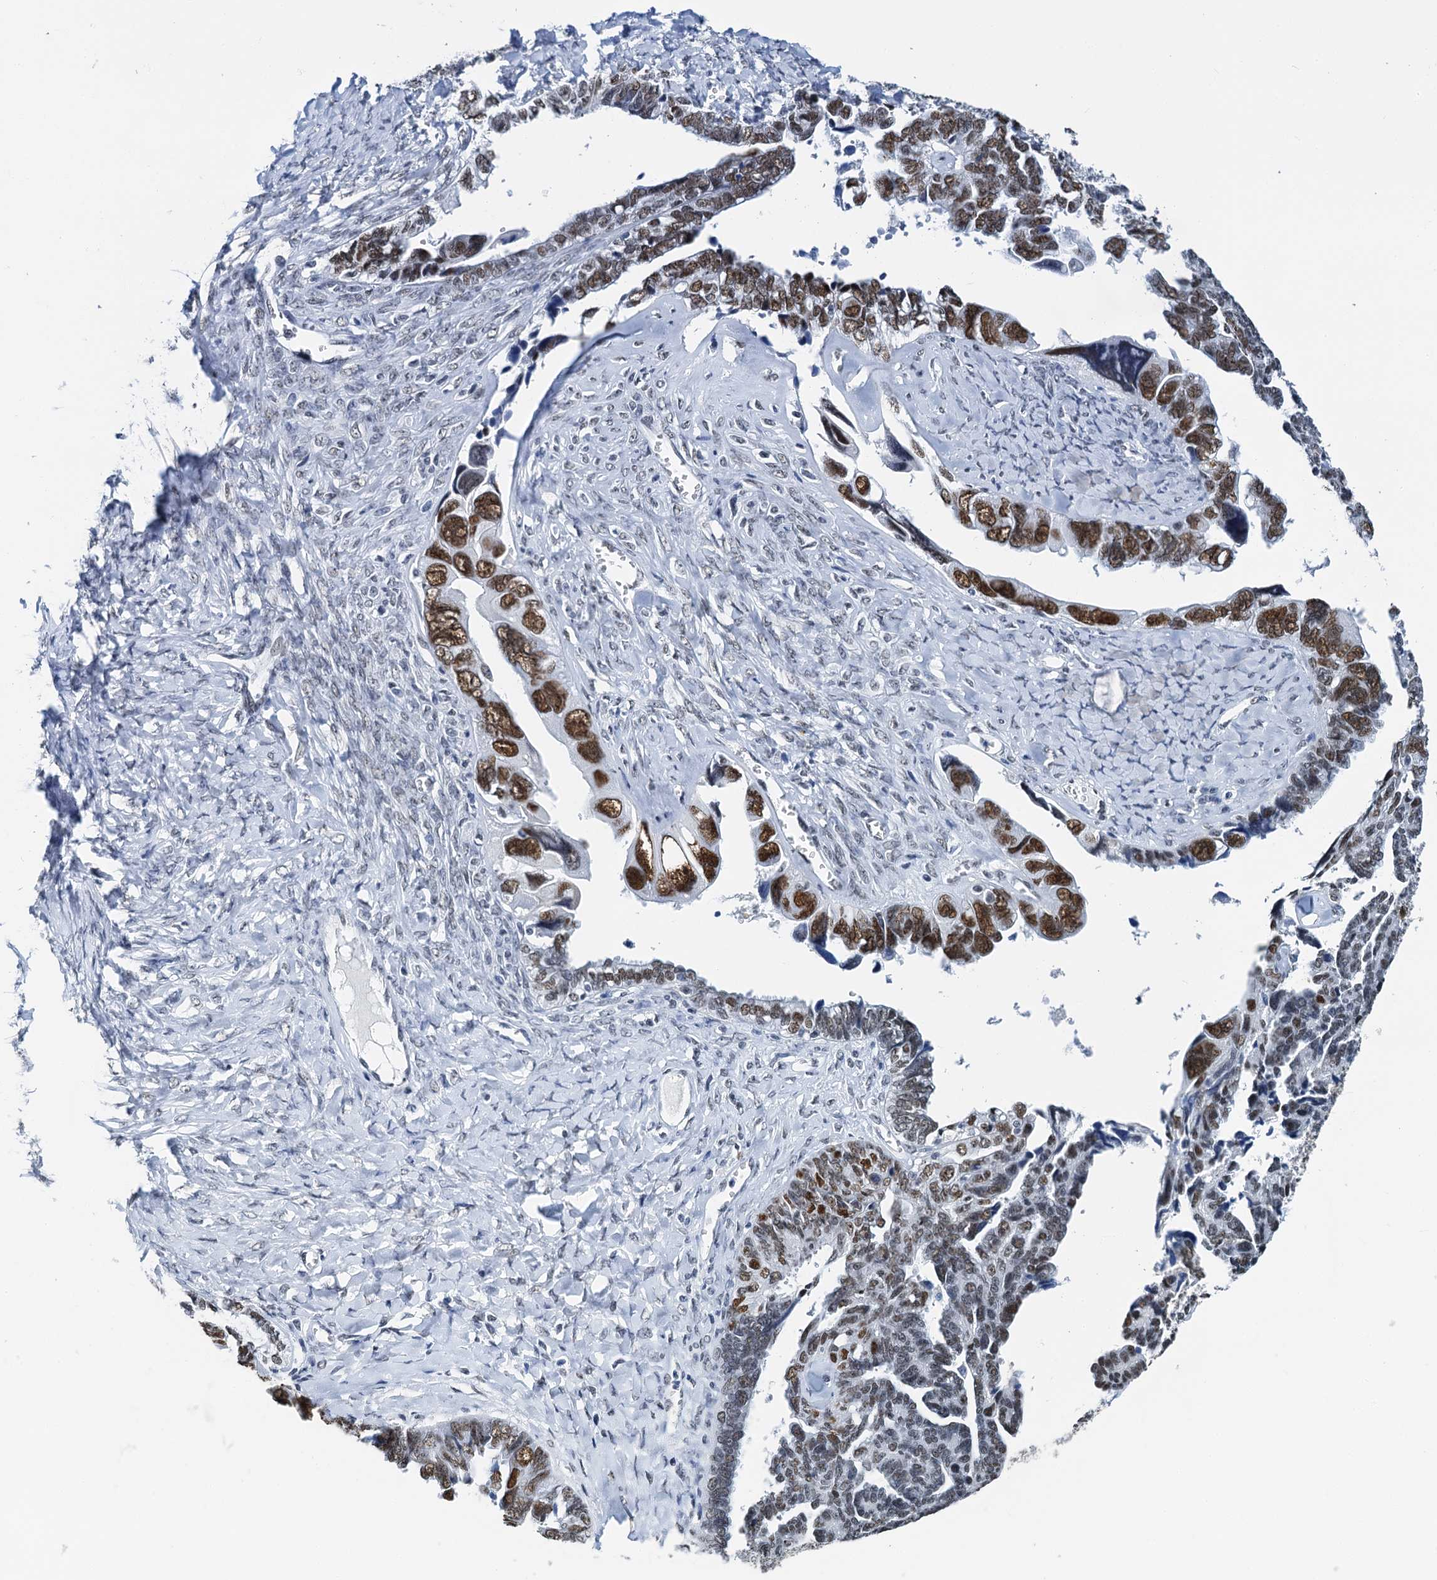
{"staining": {"intensity": "moderate", "quantity": ">75%", "location": "nuclear"}, "tissue": "ovarian cancer", "cell_type": "Tumor cells", "image_type": "cancer", "snomed": [{"axis": "morphology", "description": "Cystadenocarcinoma, serous, NOS"}, {"axis": "topography", "description": "Ovary"}], "caption": "This histopathology image reveals serous cystadenocarcinoma (ovarian) stained with immunohistochemistry to label a protein in brown. The nuclear of tumor cells show moderate positivity for the protein. Nuclei are counter-stained blue.", "gene": "SLTM", "patient": {"sex": "female", "age": 79}}